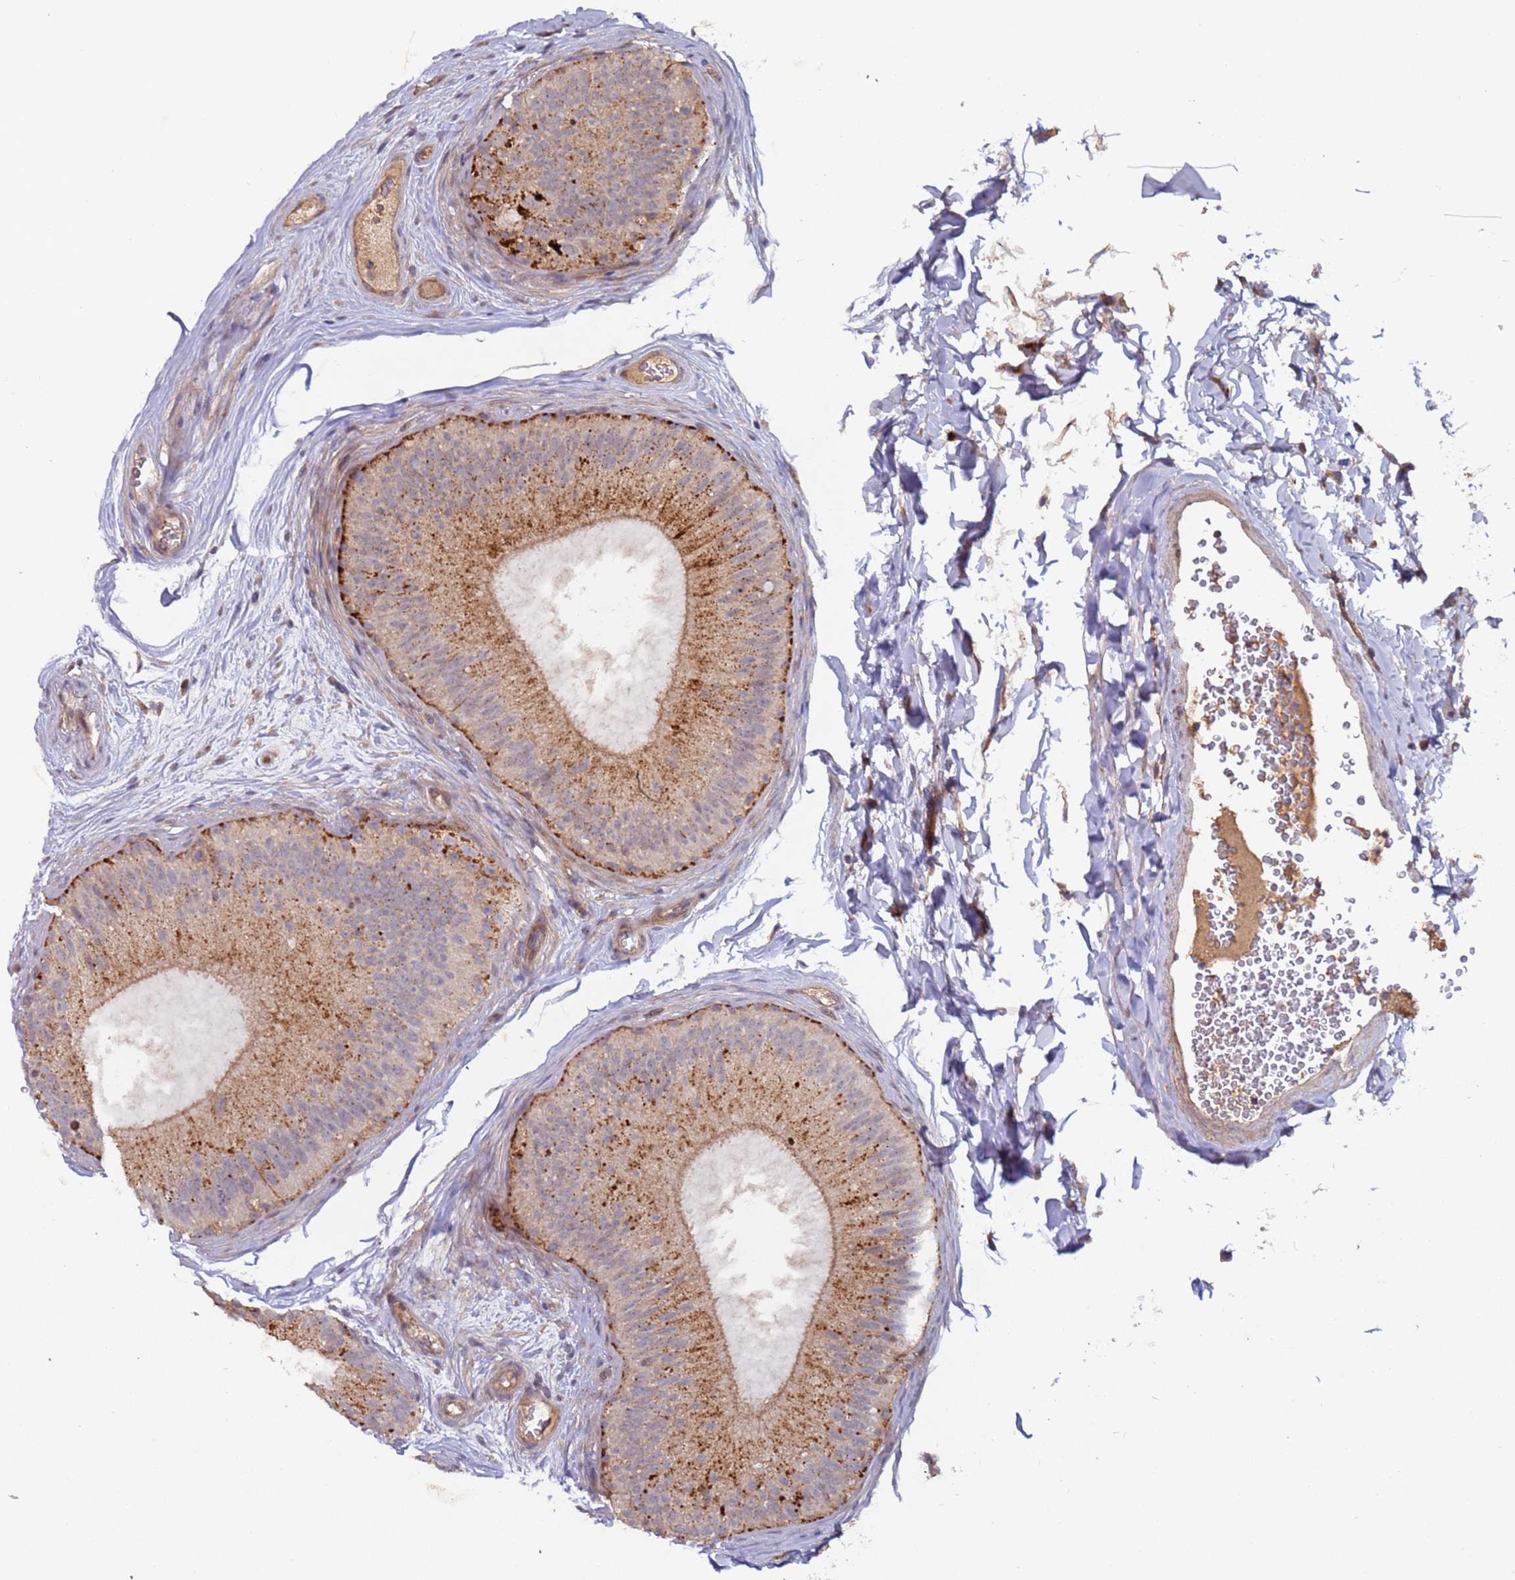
{"staining": {"intensity": "strong", "quantity": ">75%", "location": "cytoplasmic/membranous"}, "tissue": "epididymis", "cell_type": "Glandular cells", "image_type": "normal", "snomed": [{"axis": "morphology", "description": "Normal tissue, NOS"}, {"axis": "topography", "description": "Epididymis"}], "caption": "Strong cytoplasmic/membranous staining is appreciated in about >75% of glandular cells in benign epididymis. (brown staining indicates protein expression, while blue staining denotes nuclei).", "gene": "KANSL1L", "patient": {"sex": "male", "age": 45}}